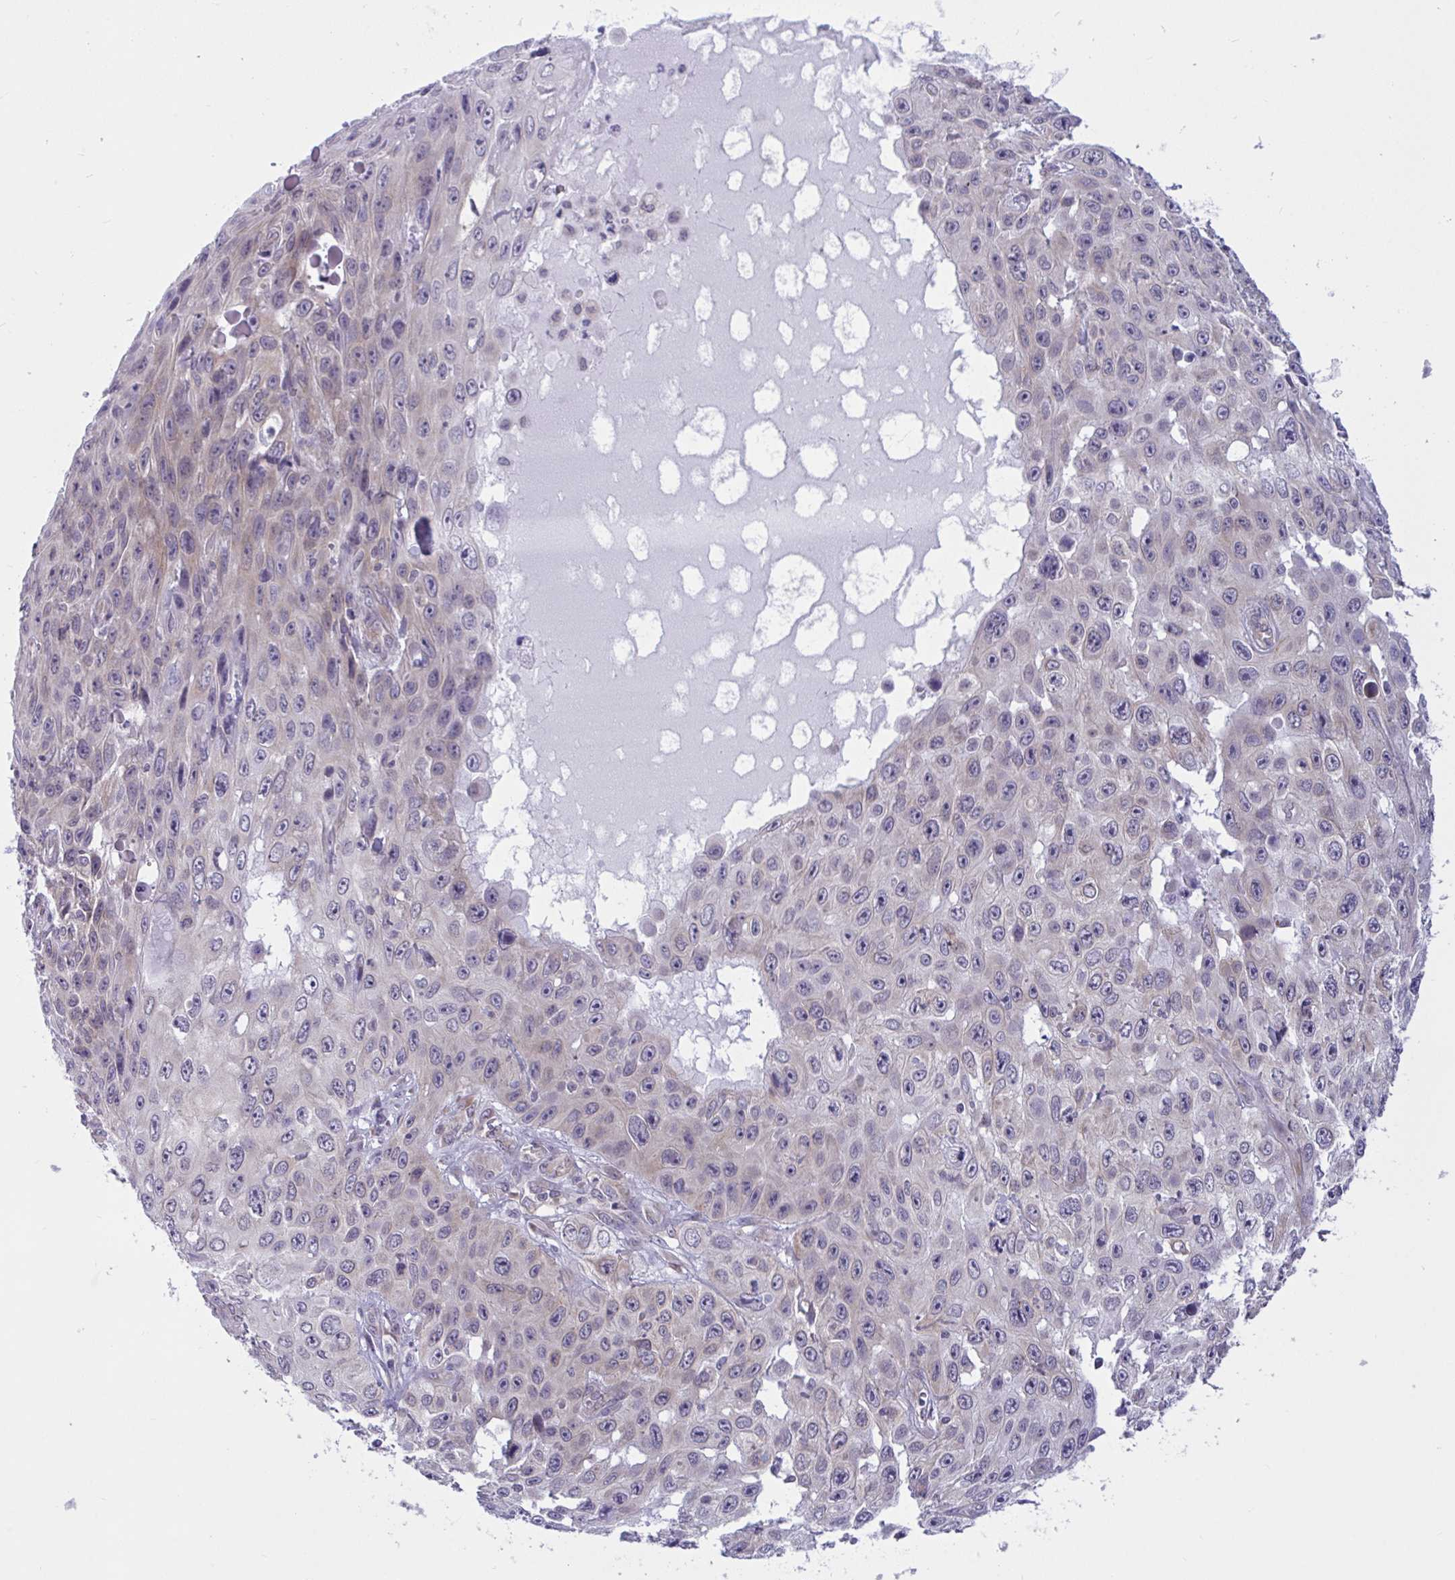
{"staining": {"intensity": "weak", "quantity": "<25%", "location": "cytoplasmic/membranous"}, "tissue": "skin cancer", "cell_type": "Tumor cells", "image_type": "cancer", "snomed": [{"axis": "morphology", "description": "Squamous cell carcinoma, NOS"}, {"axis": "topography", "description": "Skin"}], "caption": "Micrograph shows no protein positivity in tumor cells of skin cancer tissue.", "gene": "CAMLG", "patient": {"sex": "male", "age": 82}}